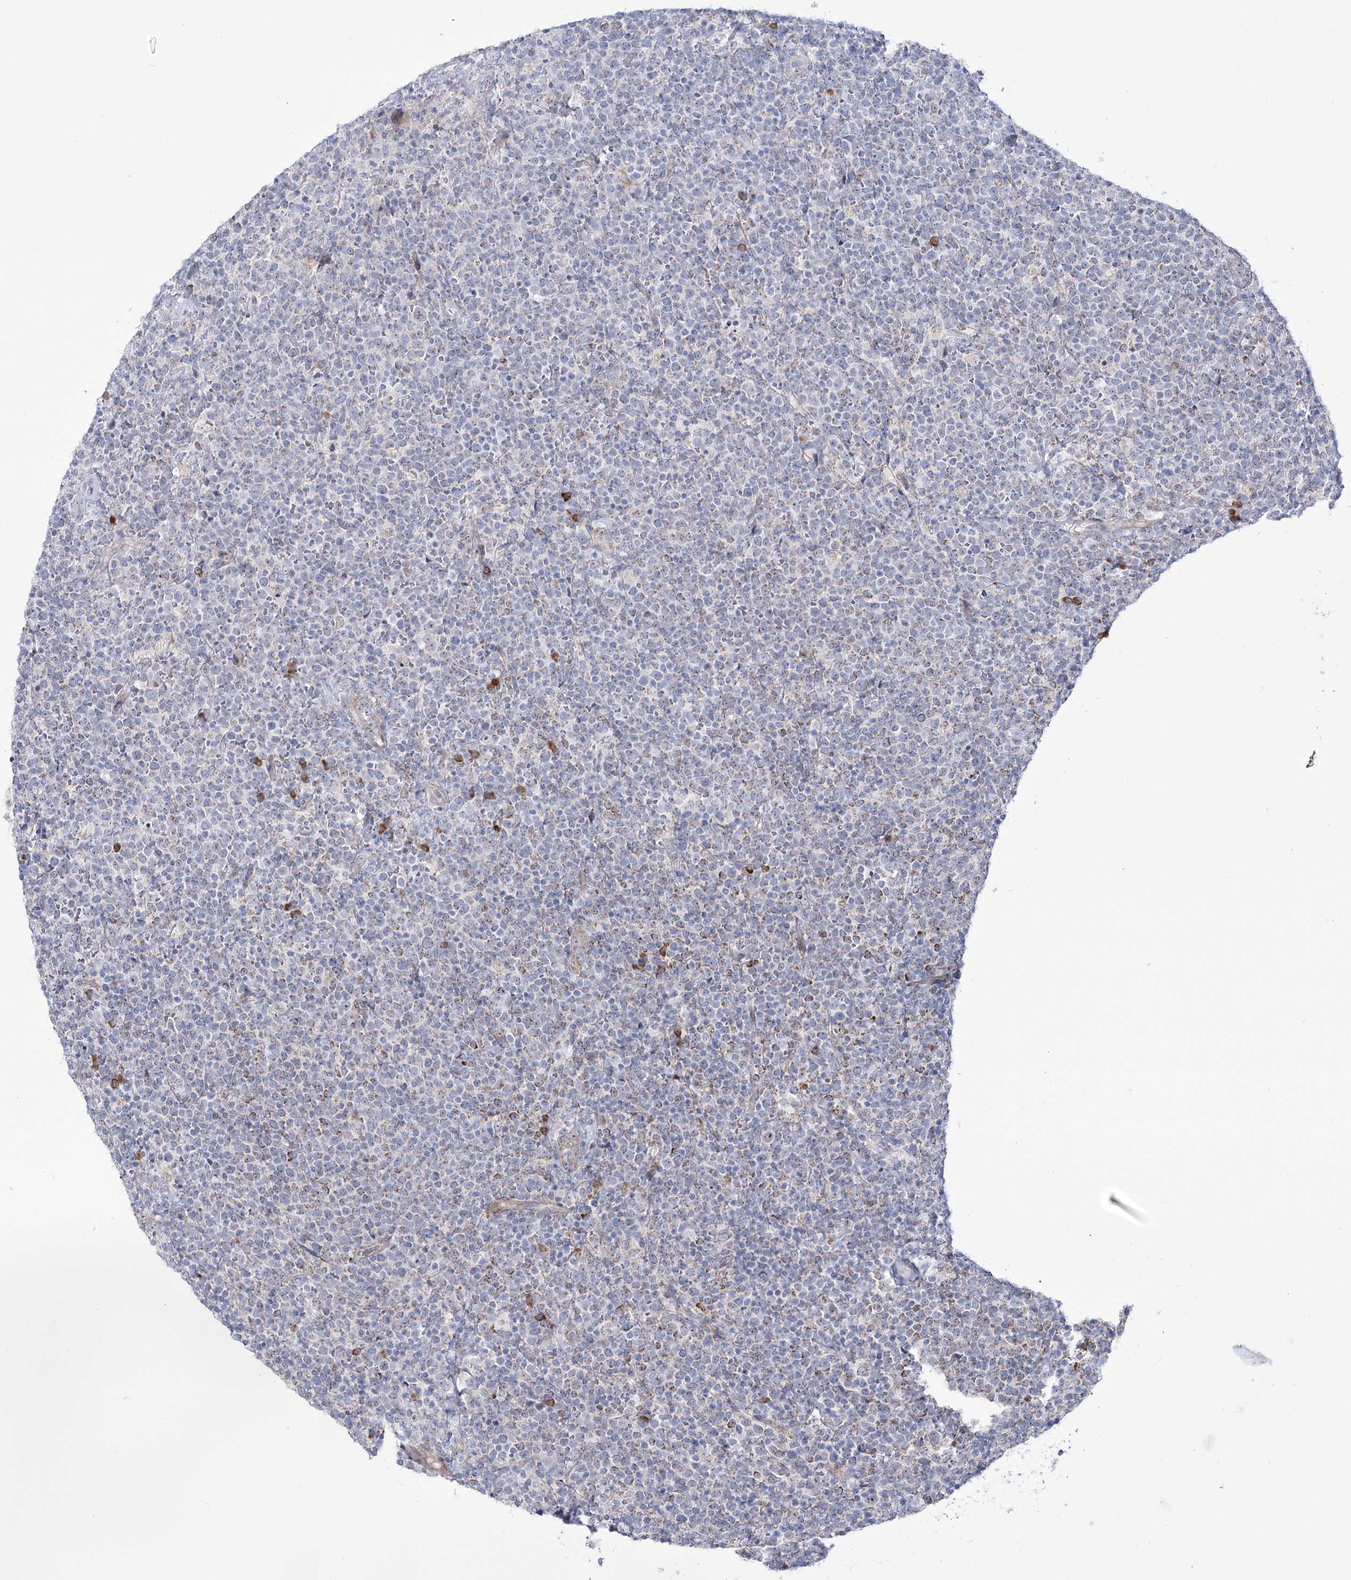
{"staining": {"intensity": "negative", "quantity": "none", "location": "none"}, "tissue": "lymphoma", "cell_type": "Tumor cells", "image_type": "cancer", "snomed": [{"axis": "morphology", "description": "Malignant lymphoma, non-Hodgkin's type, High grade"}, {"axis": "topography", "description": "Lymph node"}], "caption": "A photomicrograph of lymphoma stained for a protein demonstrates no brown staining in tumor cells.", "gene": "METTL5", "patient": {"sex": "male", "age": 61}}